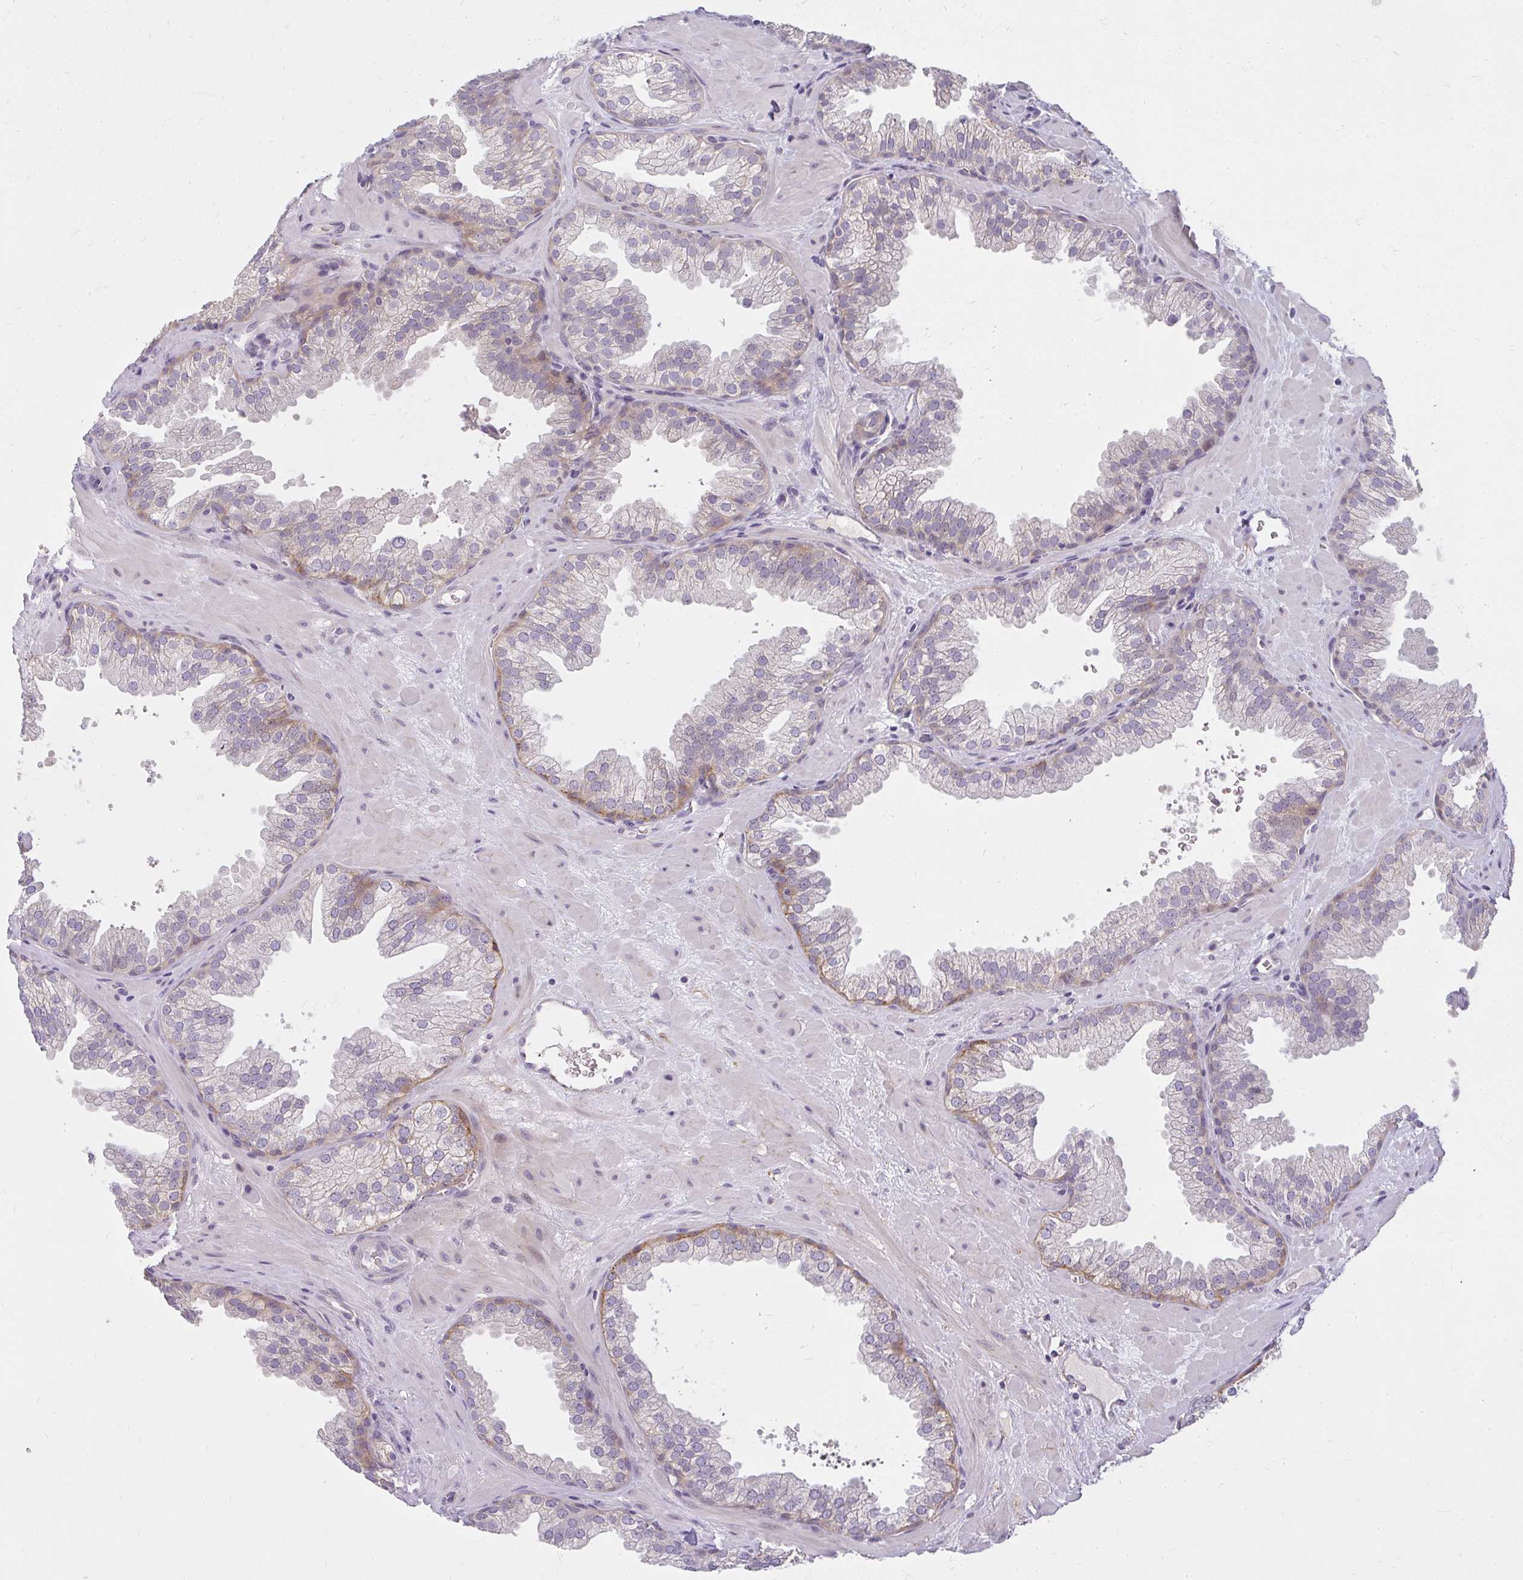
{"staining": {"intensity": "moderate", "quantity": "<25%", "location": "cytoplasmic/membranous"}, "tissue": "prostate", "cell_type": "Glandular cells", "image_type": "normal", "snomed": [{"axis": "morphology", "description": "Normal tissue, NOS"}, {"axis": "topography", "description": "Prostate"}], "caption": "Protein expression analysis of benign human prostate reveals moderate cytoplasmic/membranous staining in about <25% of glandular cells.", "gene": "ZFYVE26", "patient": {"sex": "male", "age": 37}}